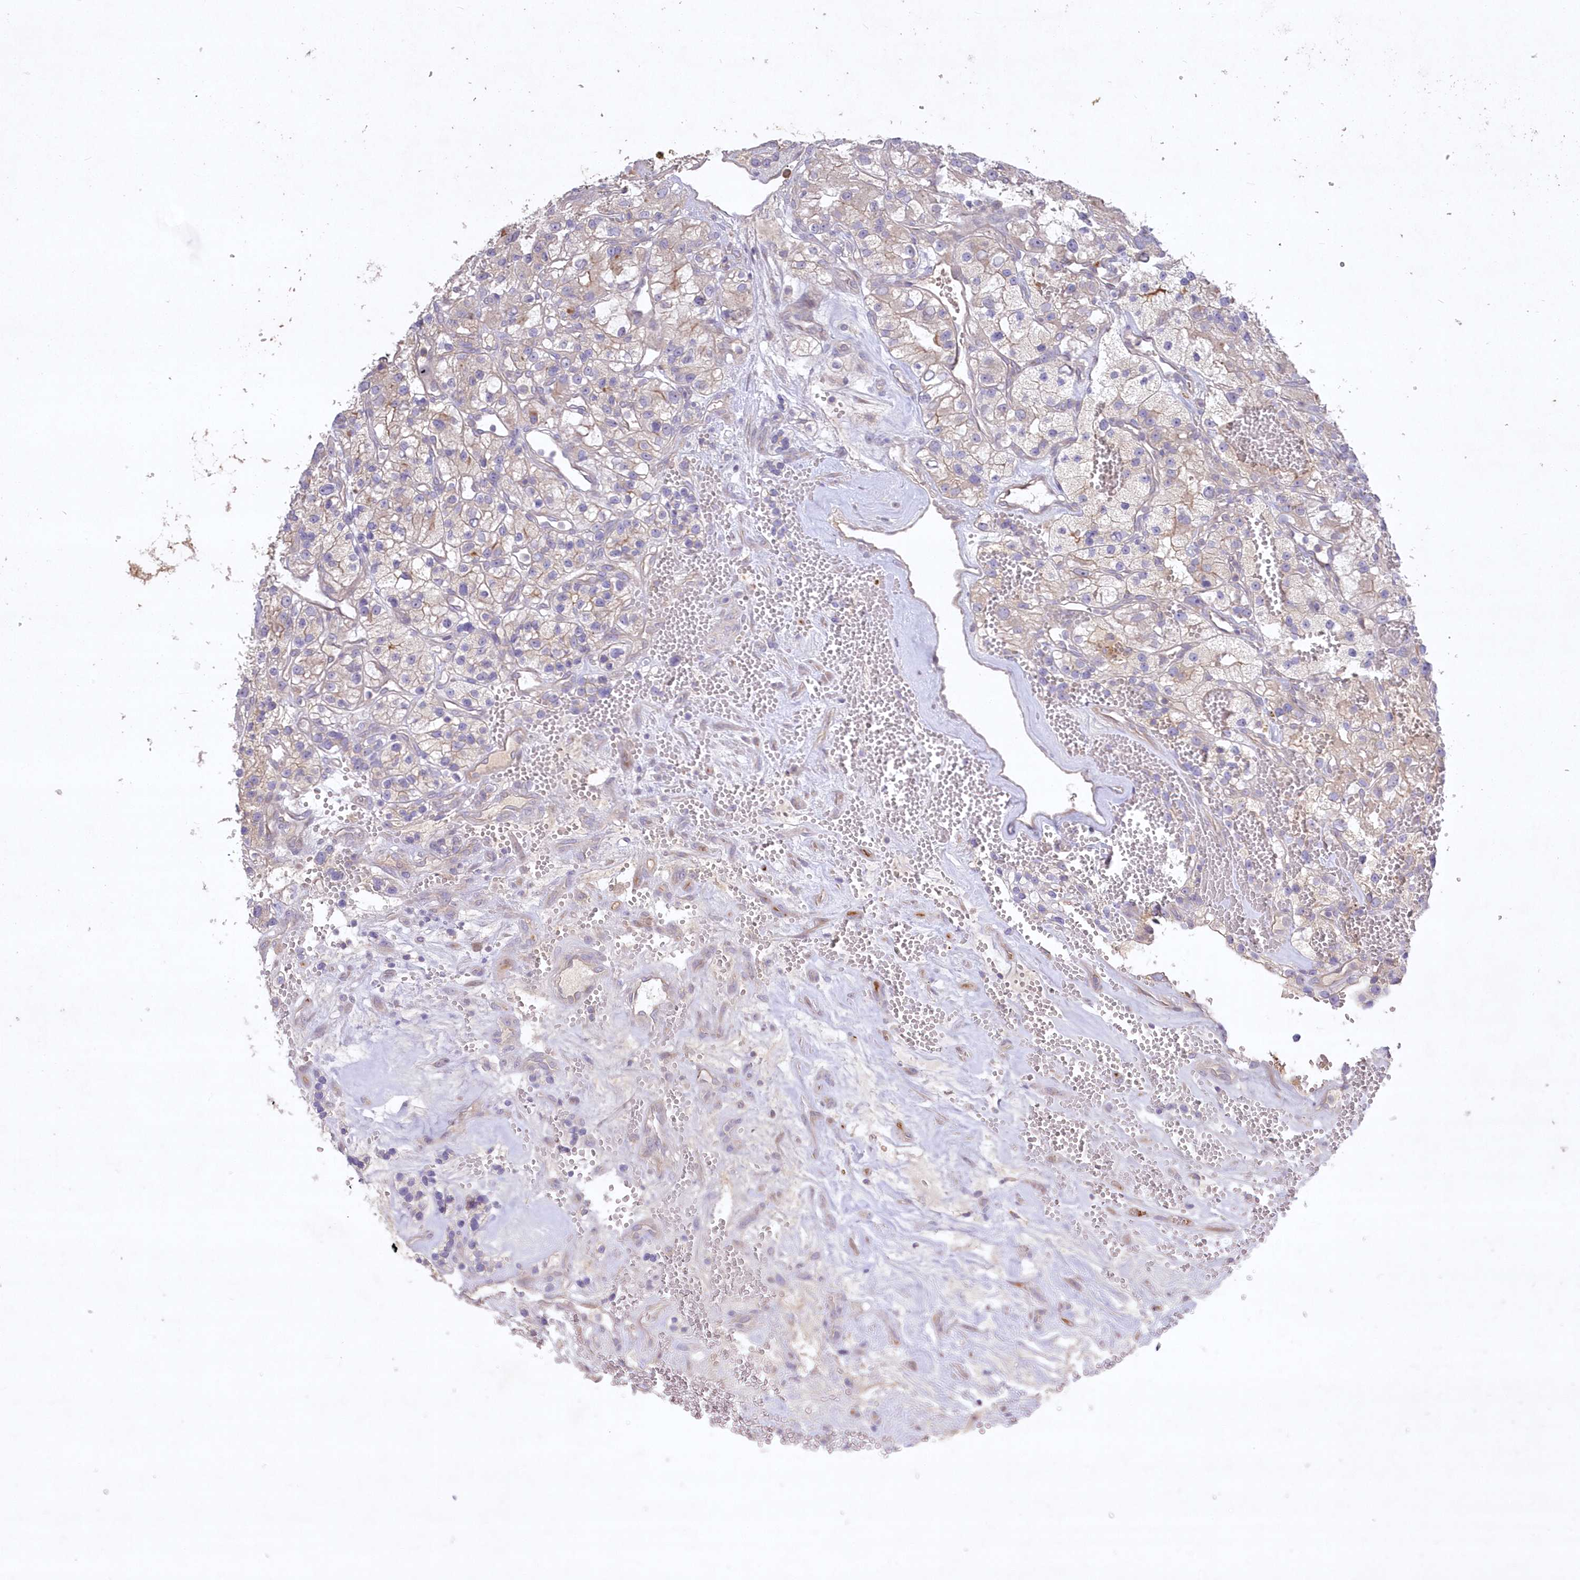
{"staining": {"intensity": "weak", "quantity": "<25%", "location": "cytoplasmic/membranous"}, "tissue": "renal cancer", "cell_type": "Tumor cells", "image_type": "cancer", "snomed": [{"axis": "morphology", "description": "Adenocarcinoma, NOS"}, {"axis": "topography", "description": "Kidney"}], "caption": "Immunohistochemical staining of human renal adenocarcinoma exhibits no significant staining in tumor cells.", "gene": "WBP1L", "patient": {"sex": "female", "age": 57}}